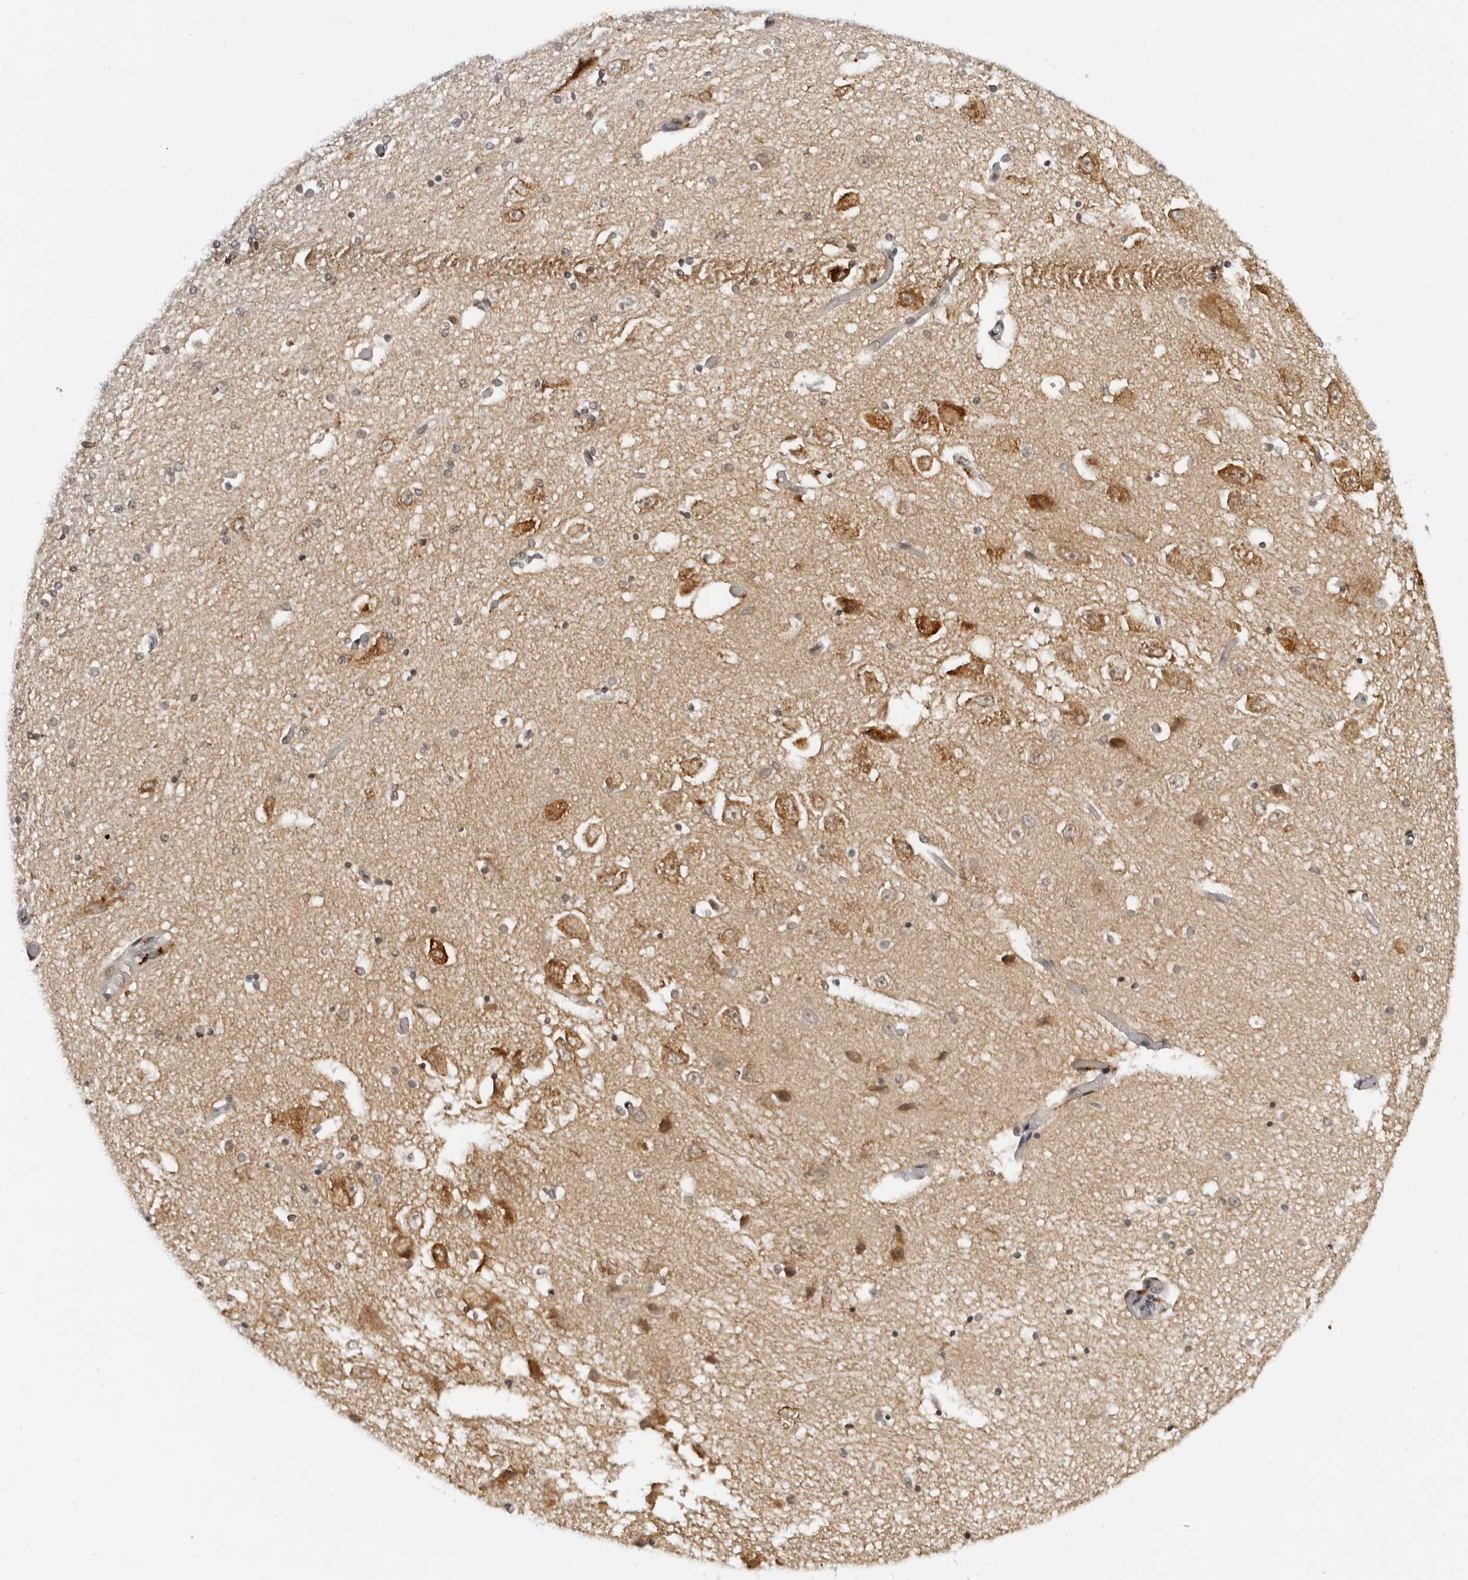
{"staining": {"intensity": "weak", "quantity": "25%-75%", "location": "nuclear"}, "tissue": "hippocampus", "cell_type": "Glial cells", "image_type": "normal", "snomed": [{"axis": "morphology", "description": "Normal tissue, NOS"}, {"axis": "topography", "description": "Hippocampus"}], "caption": "Glial cells exhibit low levels of weak nuclear positivity in about 25%-75% of cells in normal human hippocampus. (DAB IHC with brightfield microscopy, high magnification).", "gene": "MSH6", "patient": {"sex": "female", "age": 54}}